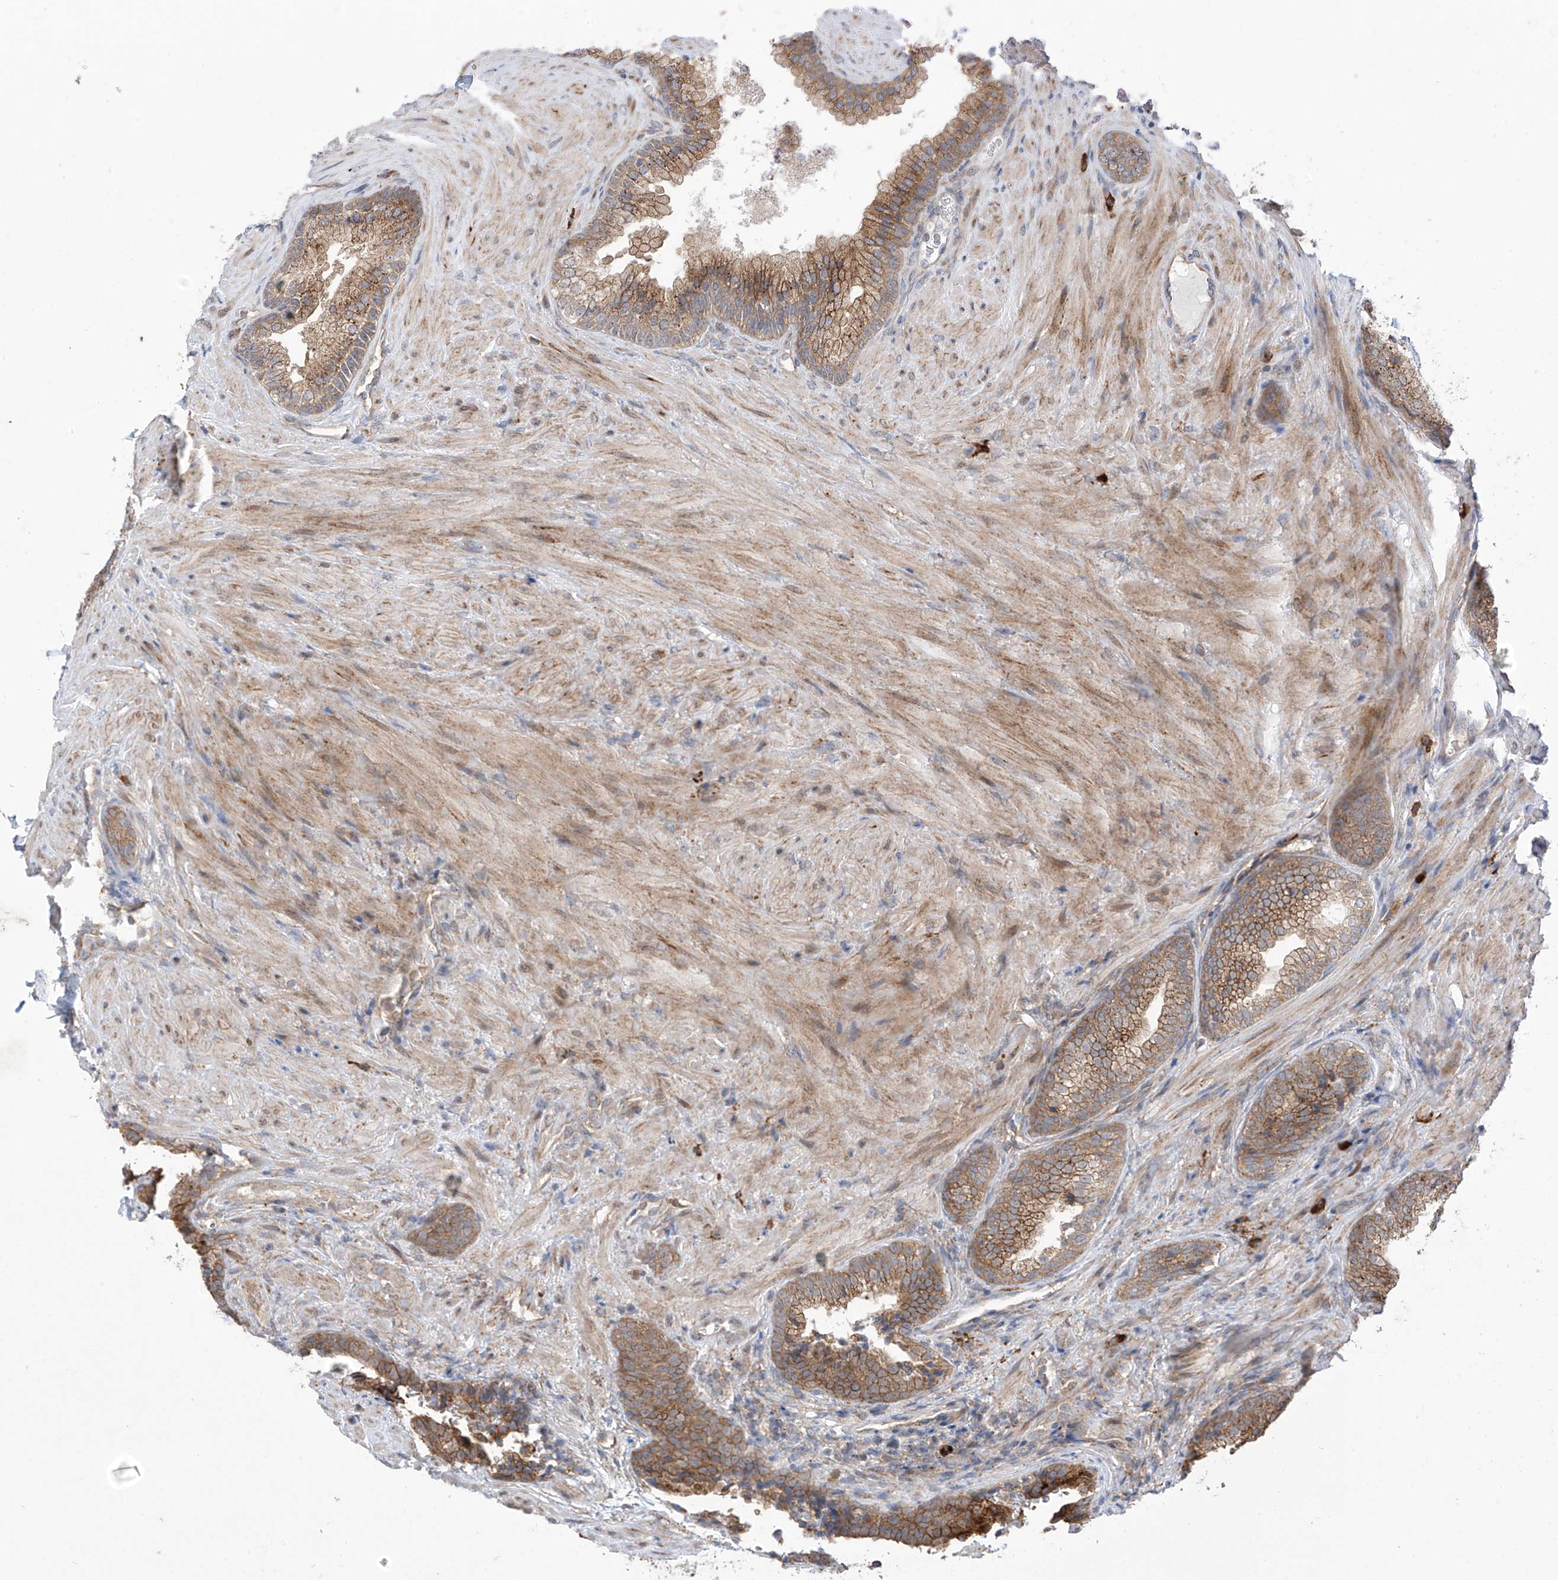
{"staining": {"intensity": "moderate", "quantity": ">75%", "location": "cytoplasmic/membranous"}, "tissue": "prostate", "cell_type": "Glandular cells", "image_type": "normal", "snomed": [{"axis": "morphology", "description": "Normal tissue, NOS"}, {"axis": "topography", "description": "Prostate"}], "caption": "About >75% of glandular cells in unremarkable prostate exhibit moderate cytoplasmic/membranous protein expression as visualized by brown immunohistochemical staining.", "gene": "KIAA1522", "patient": {"sex": "male", "age": 76}}